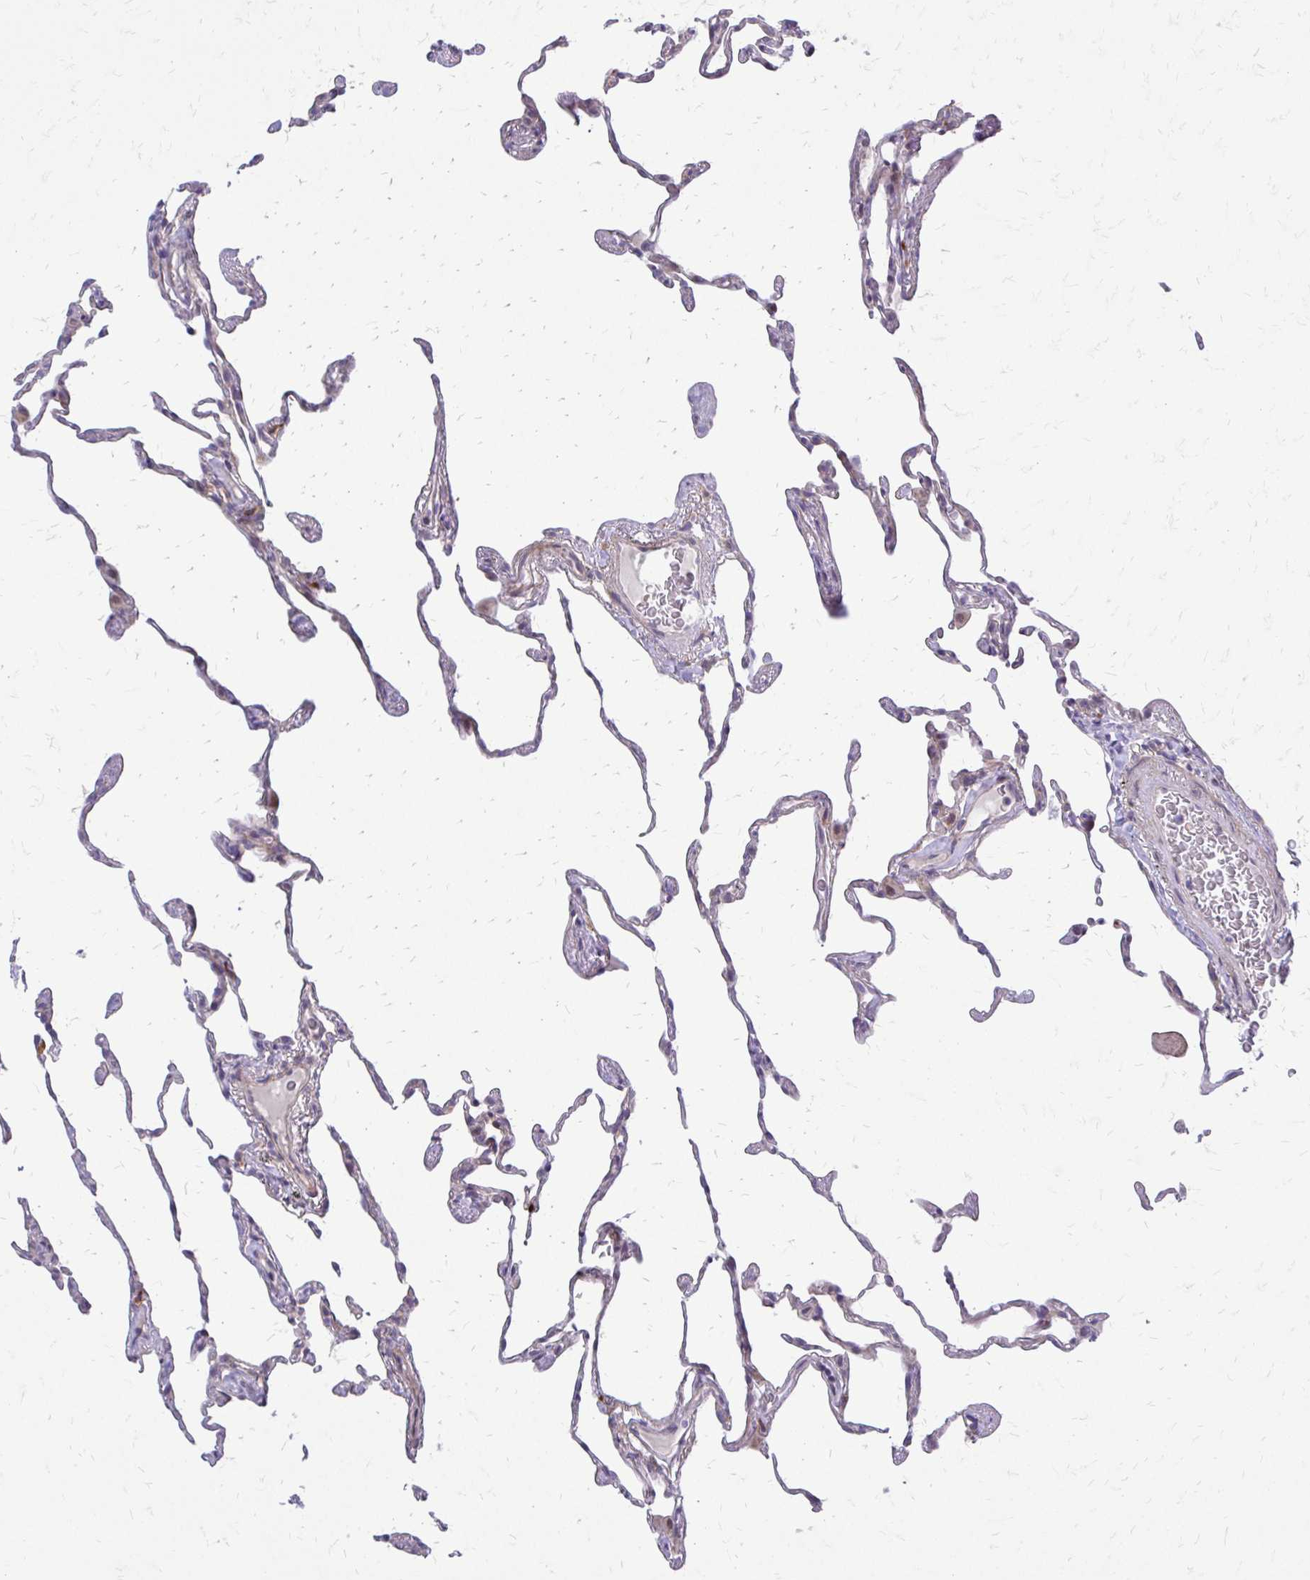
{"staining": {"intensity": "weak", "quantity": "<25%", "location": "cytoplasmic/membranous"}, "tissue": "lung", "cell_type": "Alveolar cells", "image_type": "normal", "snomed": [{"axis": "morphology", "description": "Normal tissue, NOS"}, {"axis": "topography", "description": "Lung"}], "caption": "Normal lung was stained to show a protein in brown. There is no significant positivity in alveolar cells.", "gene": "PPDPFL", "patient": {"sex": "female", "age": 57}}